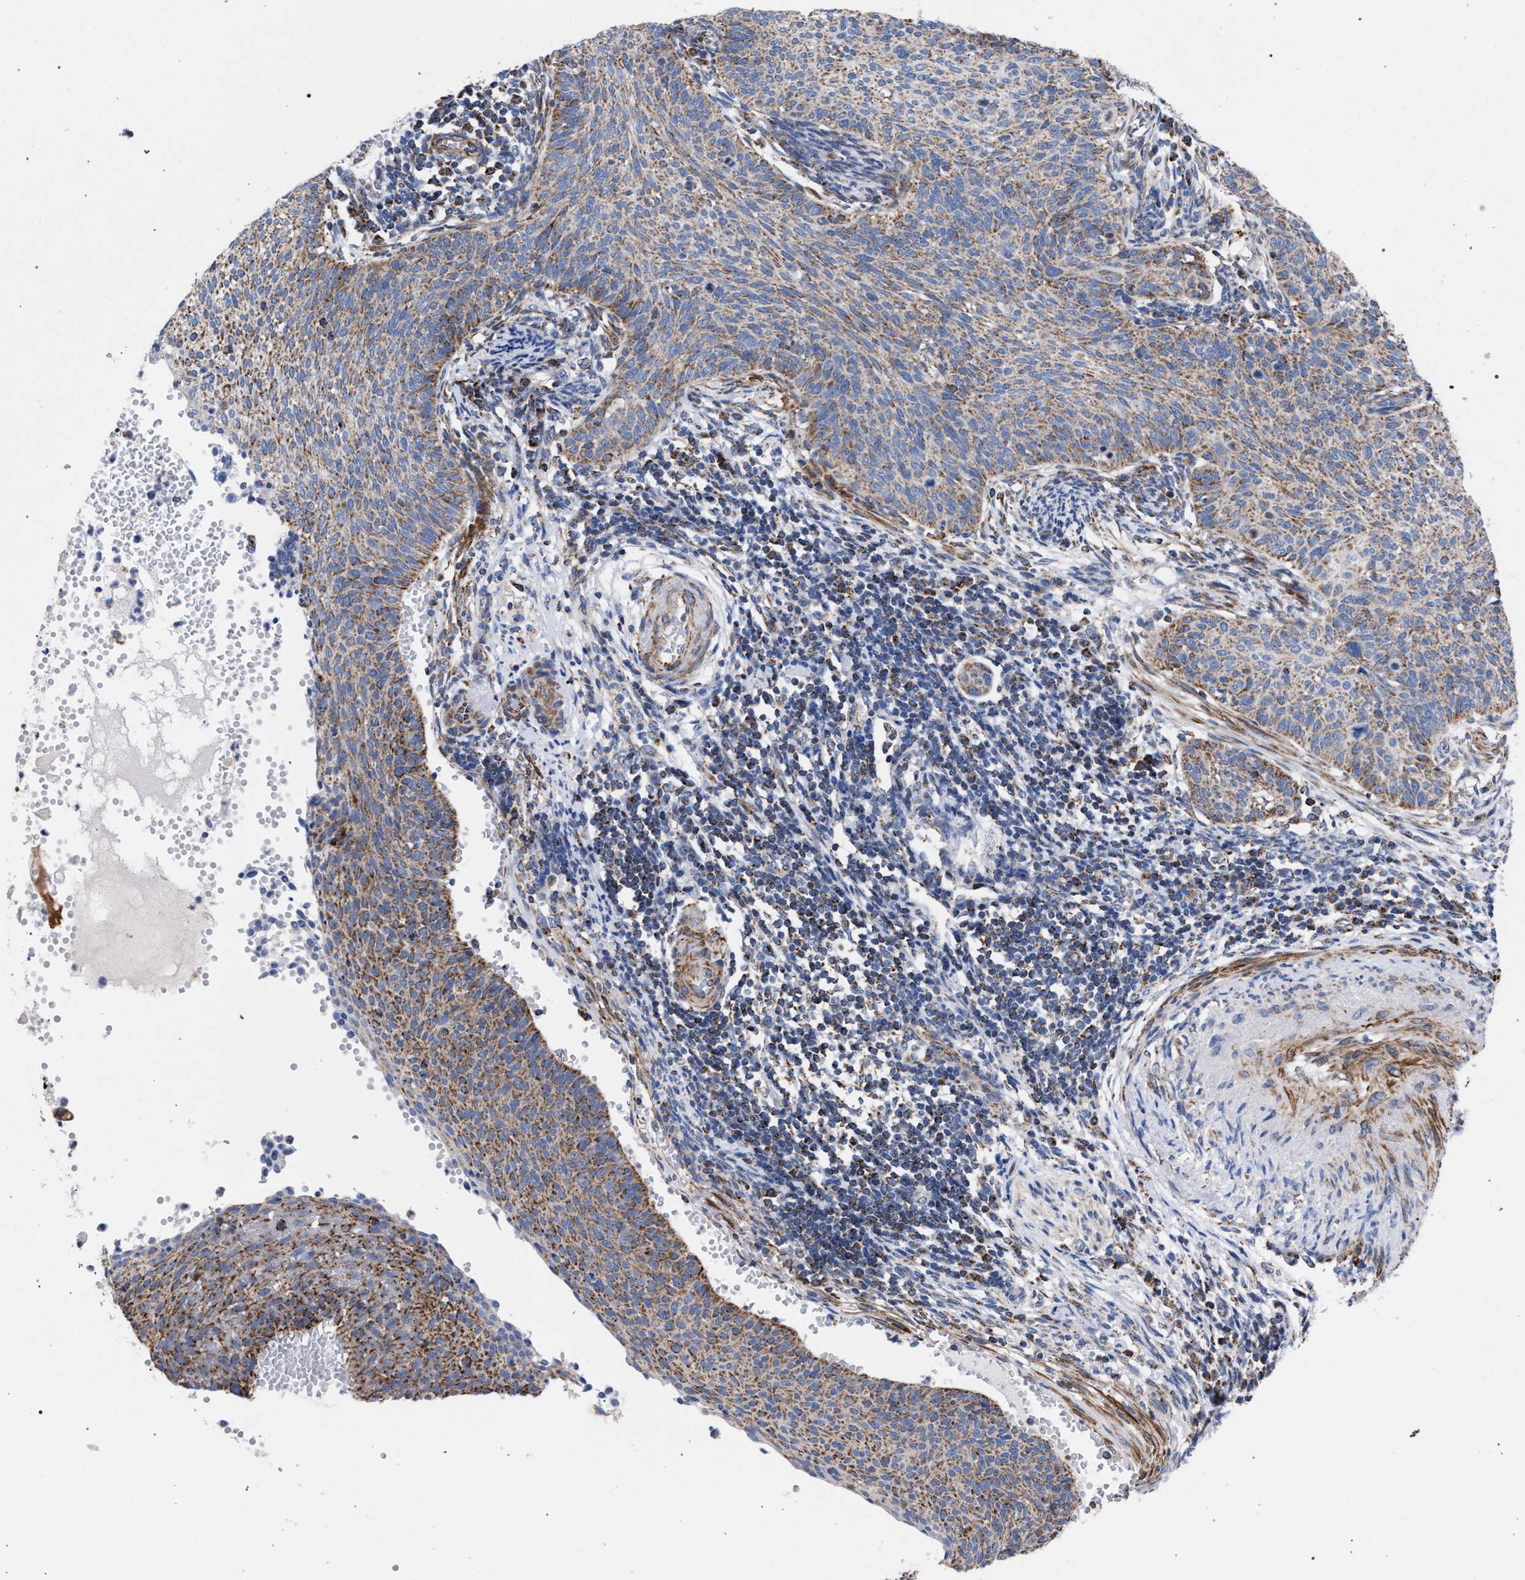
{"staining": {"intensity": "moderate", "quantity": ">75%", "location": "cytoplasmic/membranous"}, "tissue": "cervical cancer", "cell_type": "Tumor cells", "image_type": "cancer", "snomed": [{"axis": "morphology", "description": "Squamous cell carcinoma, NOS"}, {"axis": "topography", "description": "Cervix"}], "caption": "This image shows immunohistochemistry staining of cervical cancer (squamous cell carcinoma), with medium moderate cytoplasmic/membranous expression in approximately >75% of tumor cells.", "gene": "ACADS", "patient": {"sex": "female", "age": 70}}